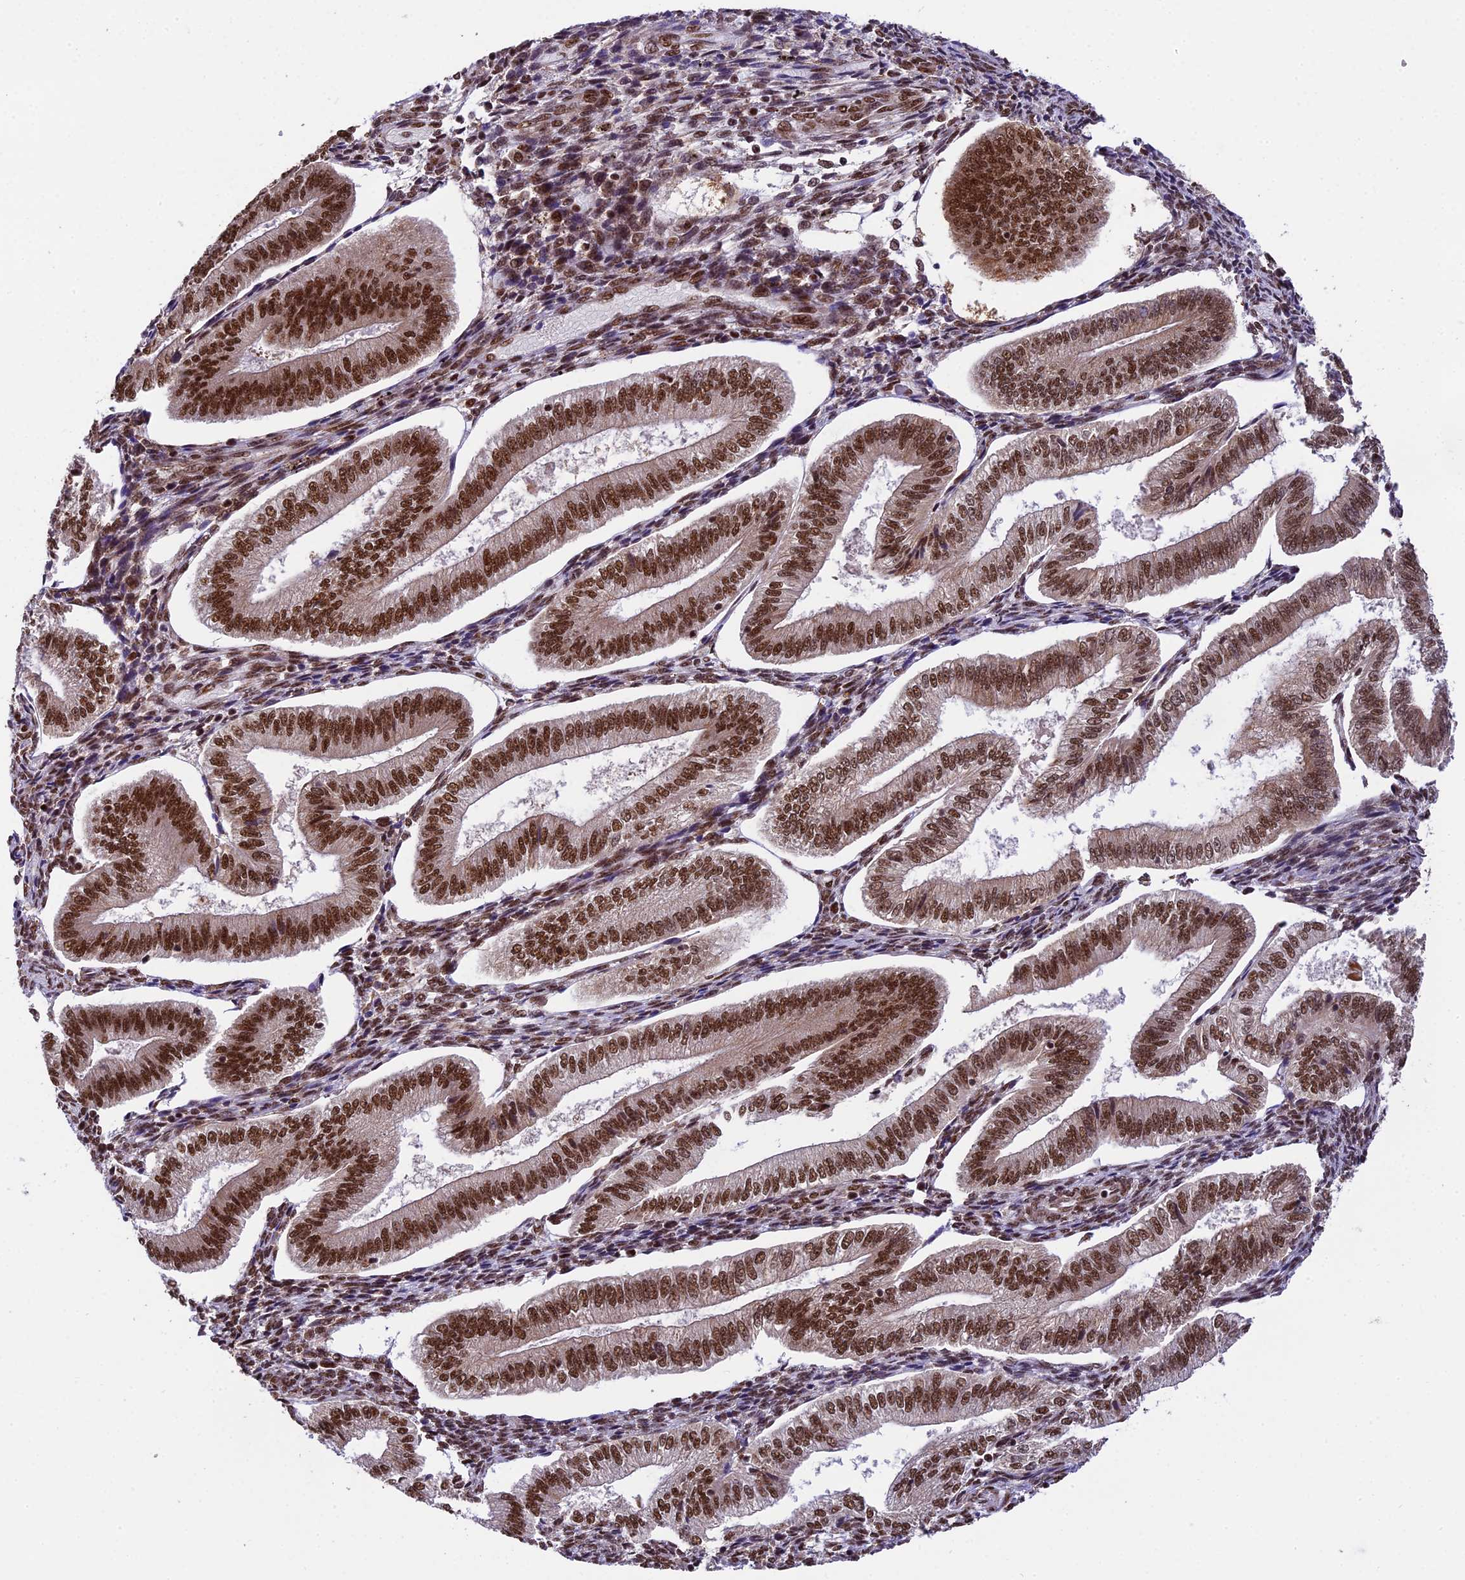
{"staining": {"intensity": "strong", "quantity": "25%-75%", "location": "nuclear"}, "tissue": "endometrium", "cell_type": "Cells in endometrial stroma", "image_type": "normal", "snomed": [{"axis": "morphology", "description": "Normal tissue, NOS"}, {"axis": "topography", "description": "Endometrium"}], "caption": "Immunohistochemical staining of unremarkable human endometrium shows high levels of strong nuclear positivity in approximately 25%-75% of cells in endometrial stroma.", "gene": "RAMACL", "patient": {"sex": "female", "age": 34}}